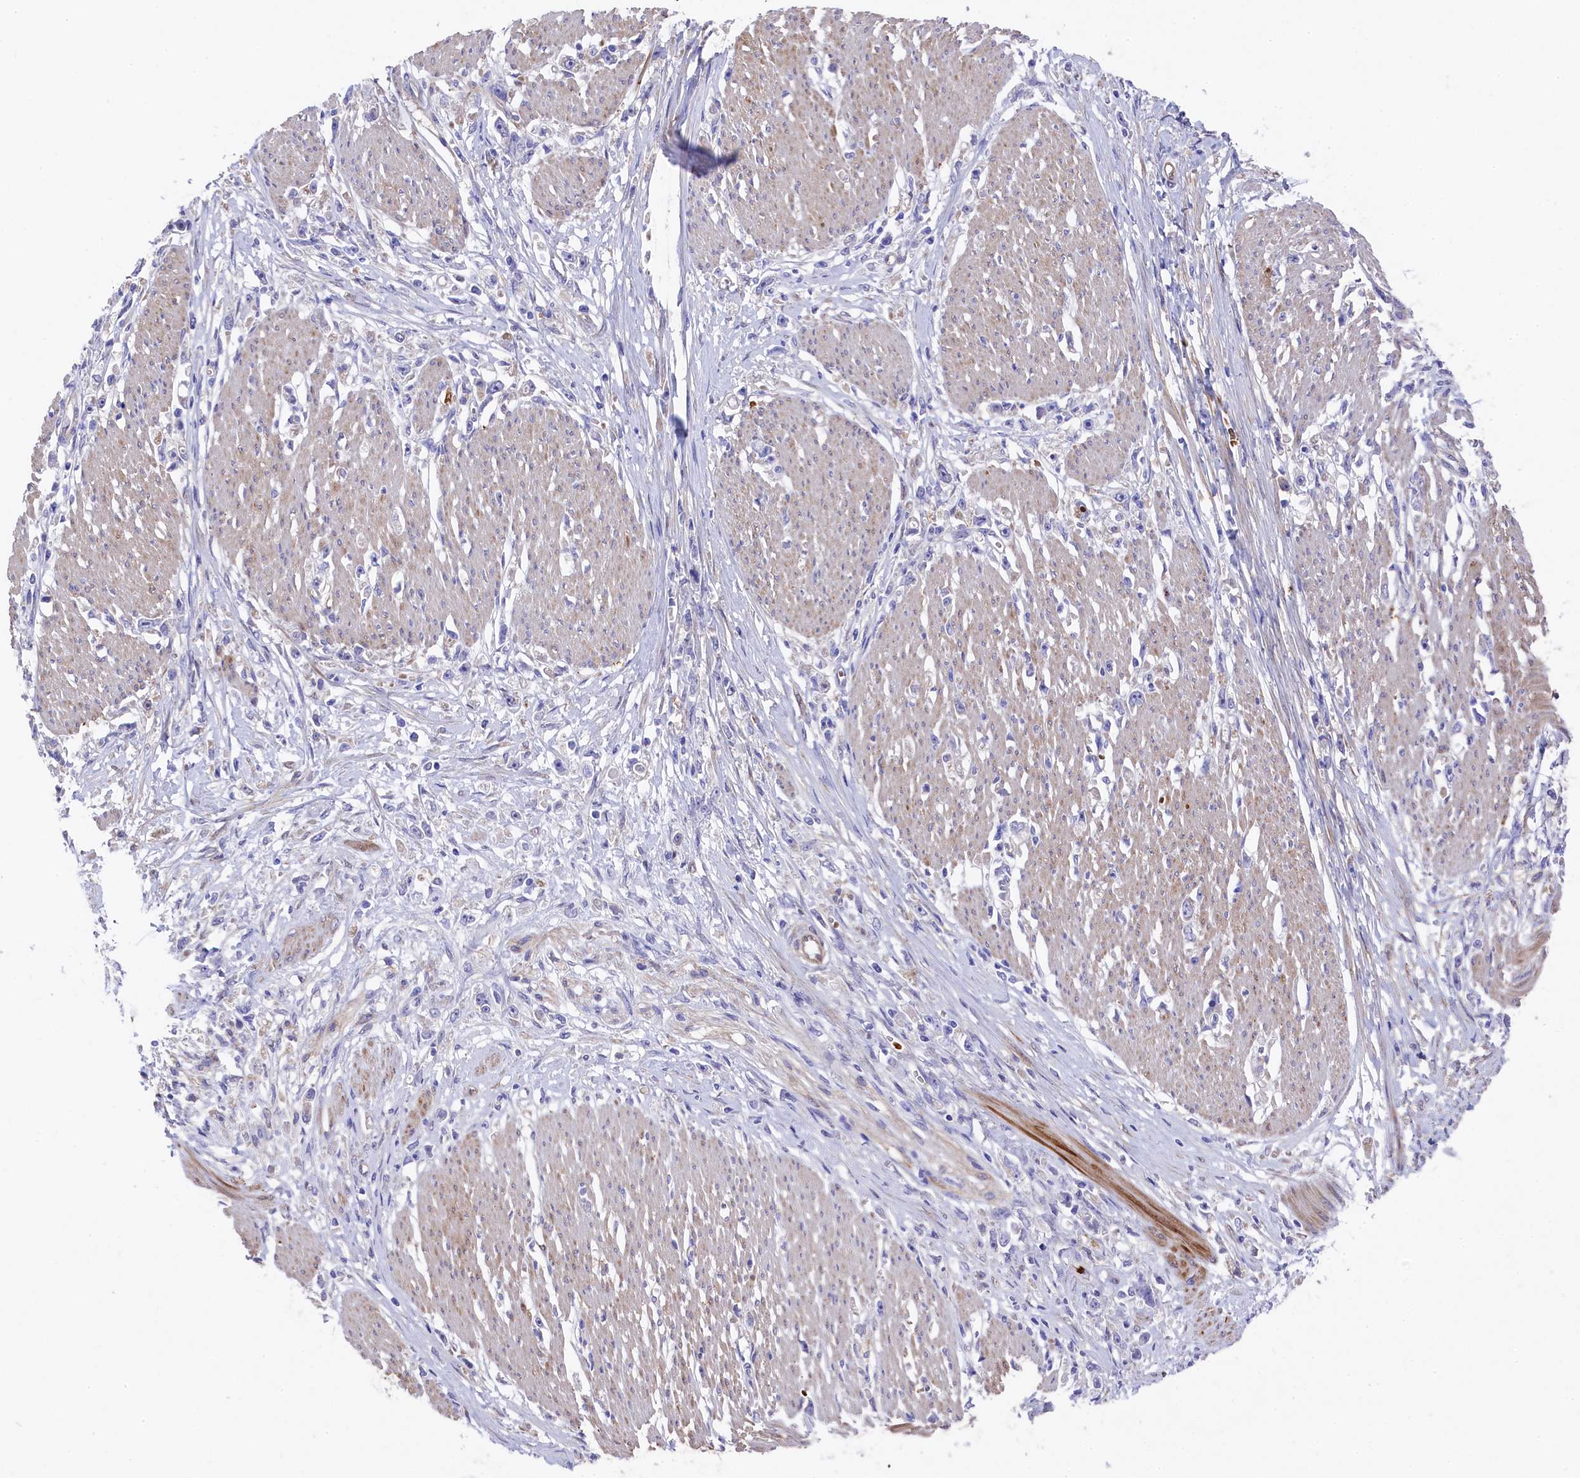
{"staining": {"intensity": "negative", "quantity": "none", "location": "none"}, "tissue": "stomach cancer", "cell_type": "Tumor cells", "image_type": "cancer", "snomed": [{"axis": "morphology", "description": "Adenocarcinoma, NOS"}, {"axis": "topography", "description": "Stomach"}], "caption": "Image shows no protein positivity in tumor cells of stomach cancer tissue.", "gene": "LHFPL4", "patient": {"sex": "female", "age": 59}}